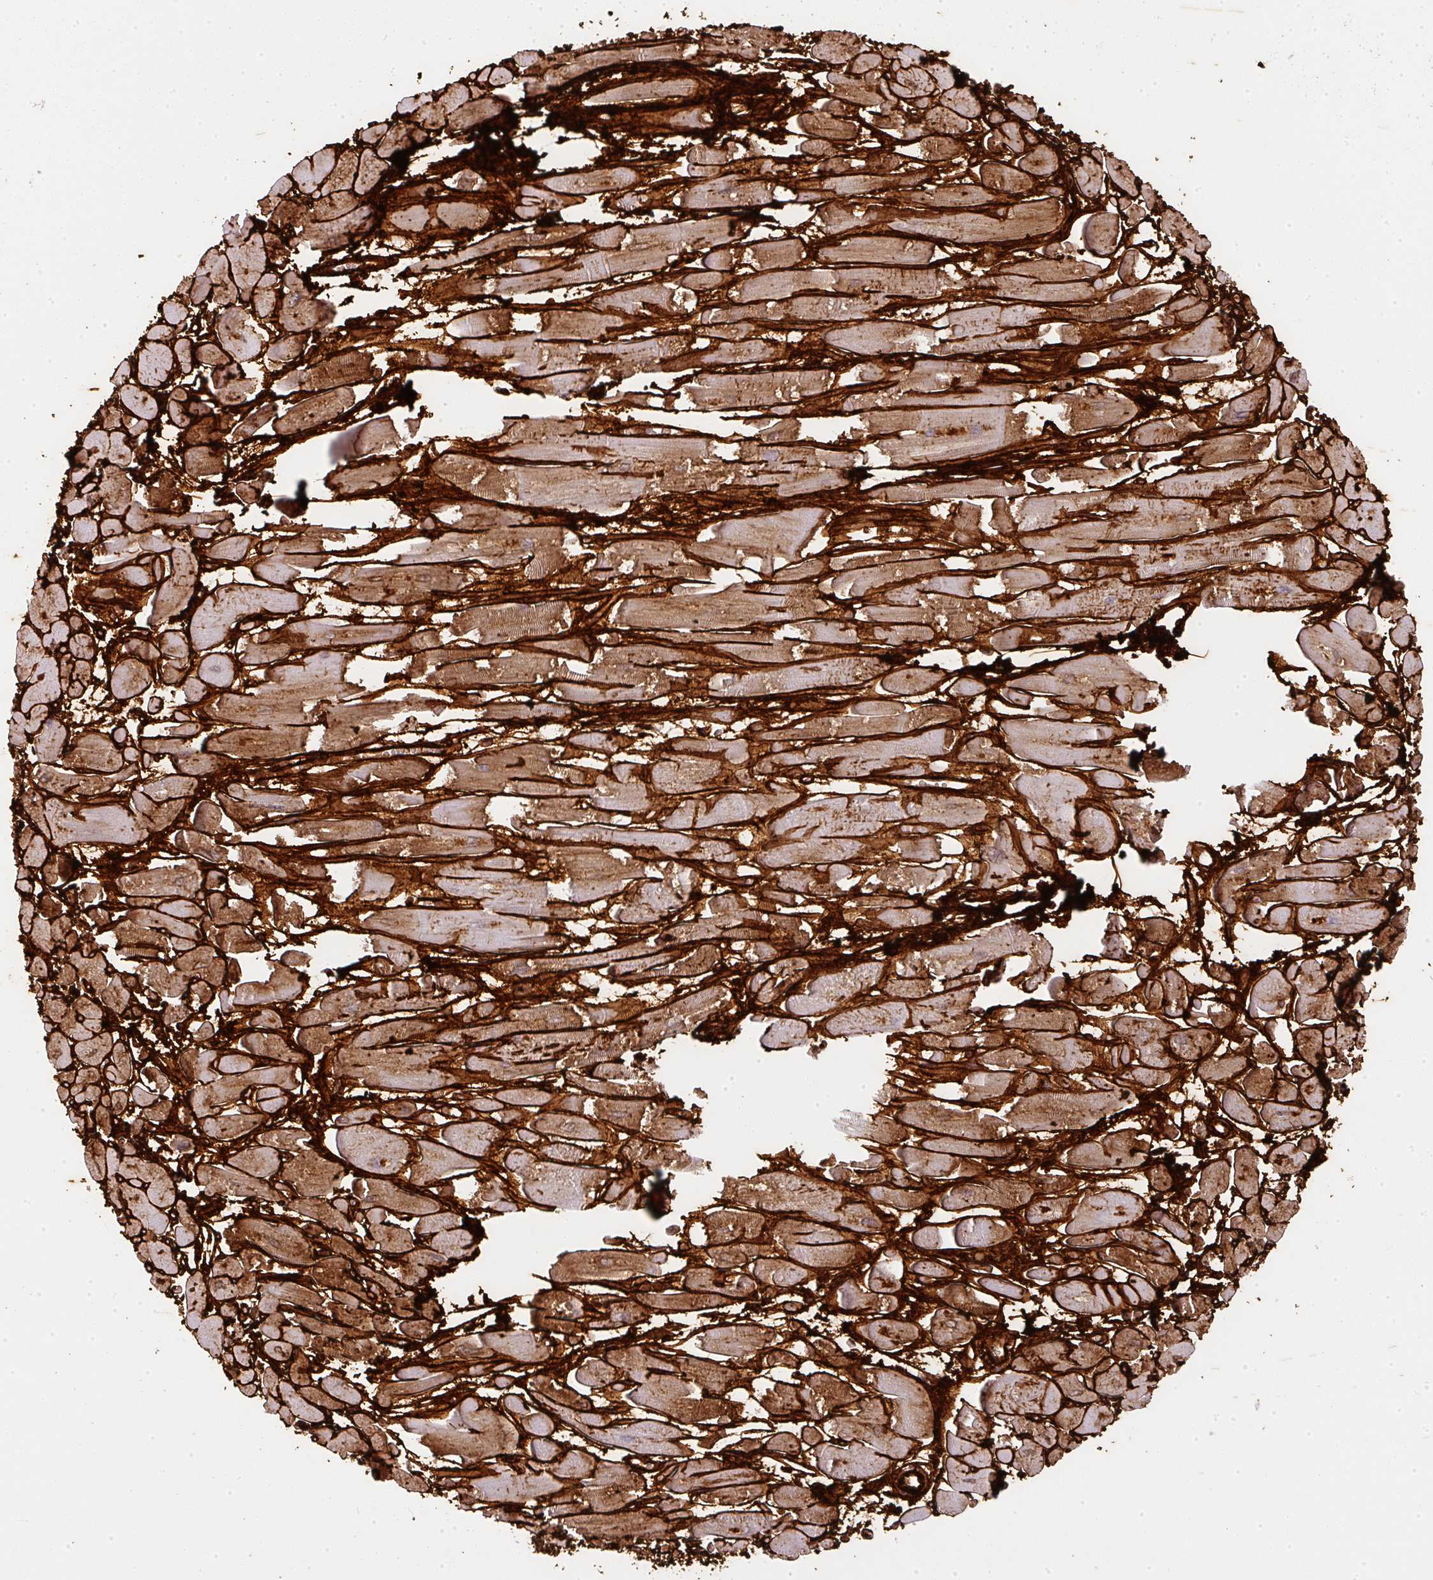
{"staining": {"intensity": "strong", "quantity": ">75%", "location": "cytoplasmic/membranous"}, "tissue": "heart muscle", "cell_type": "Cardiomyocytes", "image_type": "normal", "snomed": [{"axis": "morphology", "description": "Normal tissue, NOS"}, {"axis": "topography", "description": "Heart"}], "caption": "The micrograph exhibits immunohistochemical staining of unremarkable heart muscle. There is strong cytoplasmic/membranous staining is seen in approximately >75% of cardiomyocytes.", "gene": "COL3A1", "patient": {"sex": "female", "age": 52}}